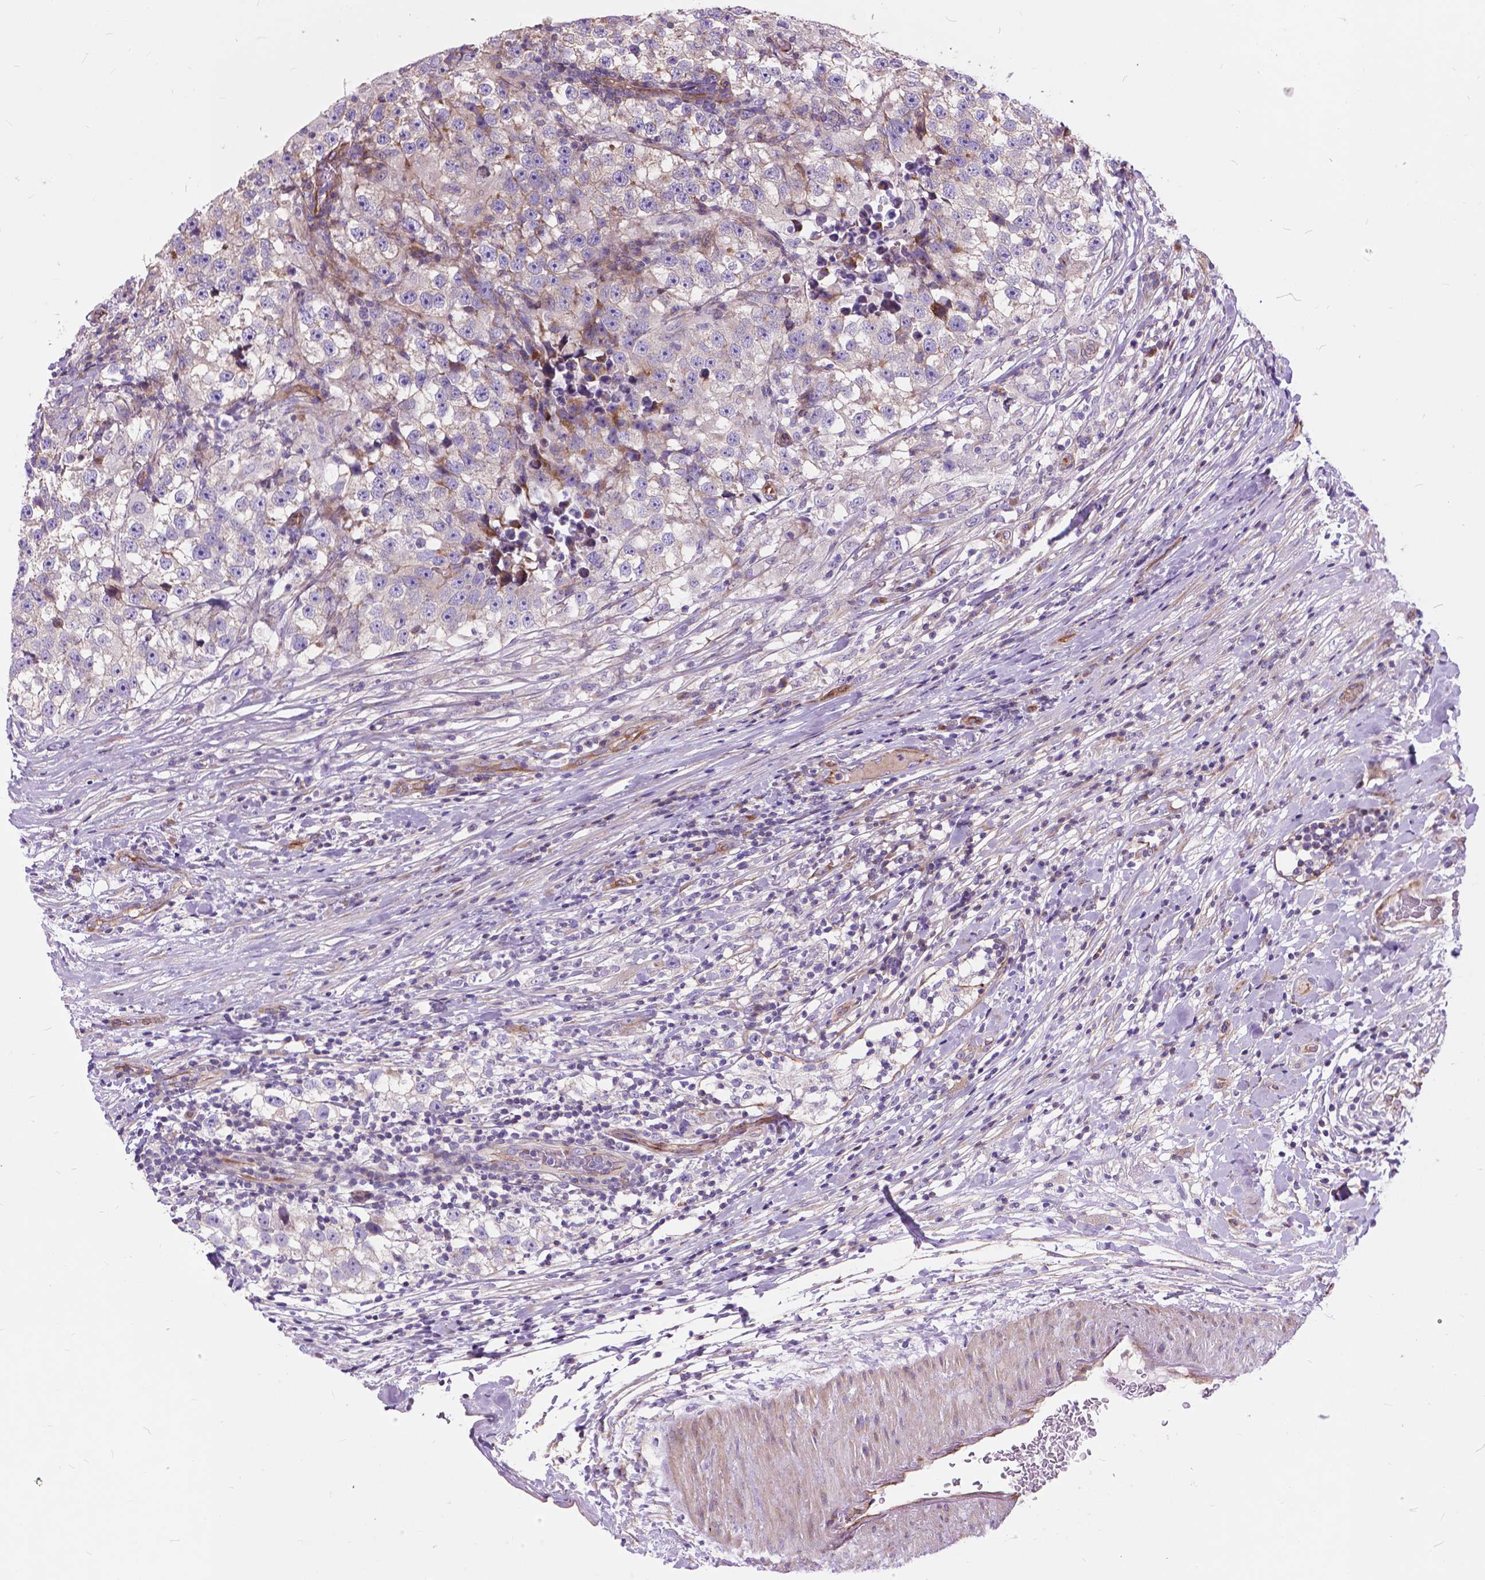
{"staining": {"intensity": "weak", "quantity": "<25%", "location": "cytoplasmic/membranous"}, "tissue": "testis cancer", "cell_type": "Tumor cells", "image_type": "cancer", "snomed": [{"axis": "morphology", "description": "Seminoma, NOS"}, {"axis": "topography", "description": "Testis"}], "caption": "The histopathology image shows no significant staining in tumor cells of testis cancer.", "gene": "FLT4", "patient": {"sex": "male", "age": 46}}